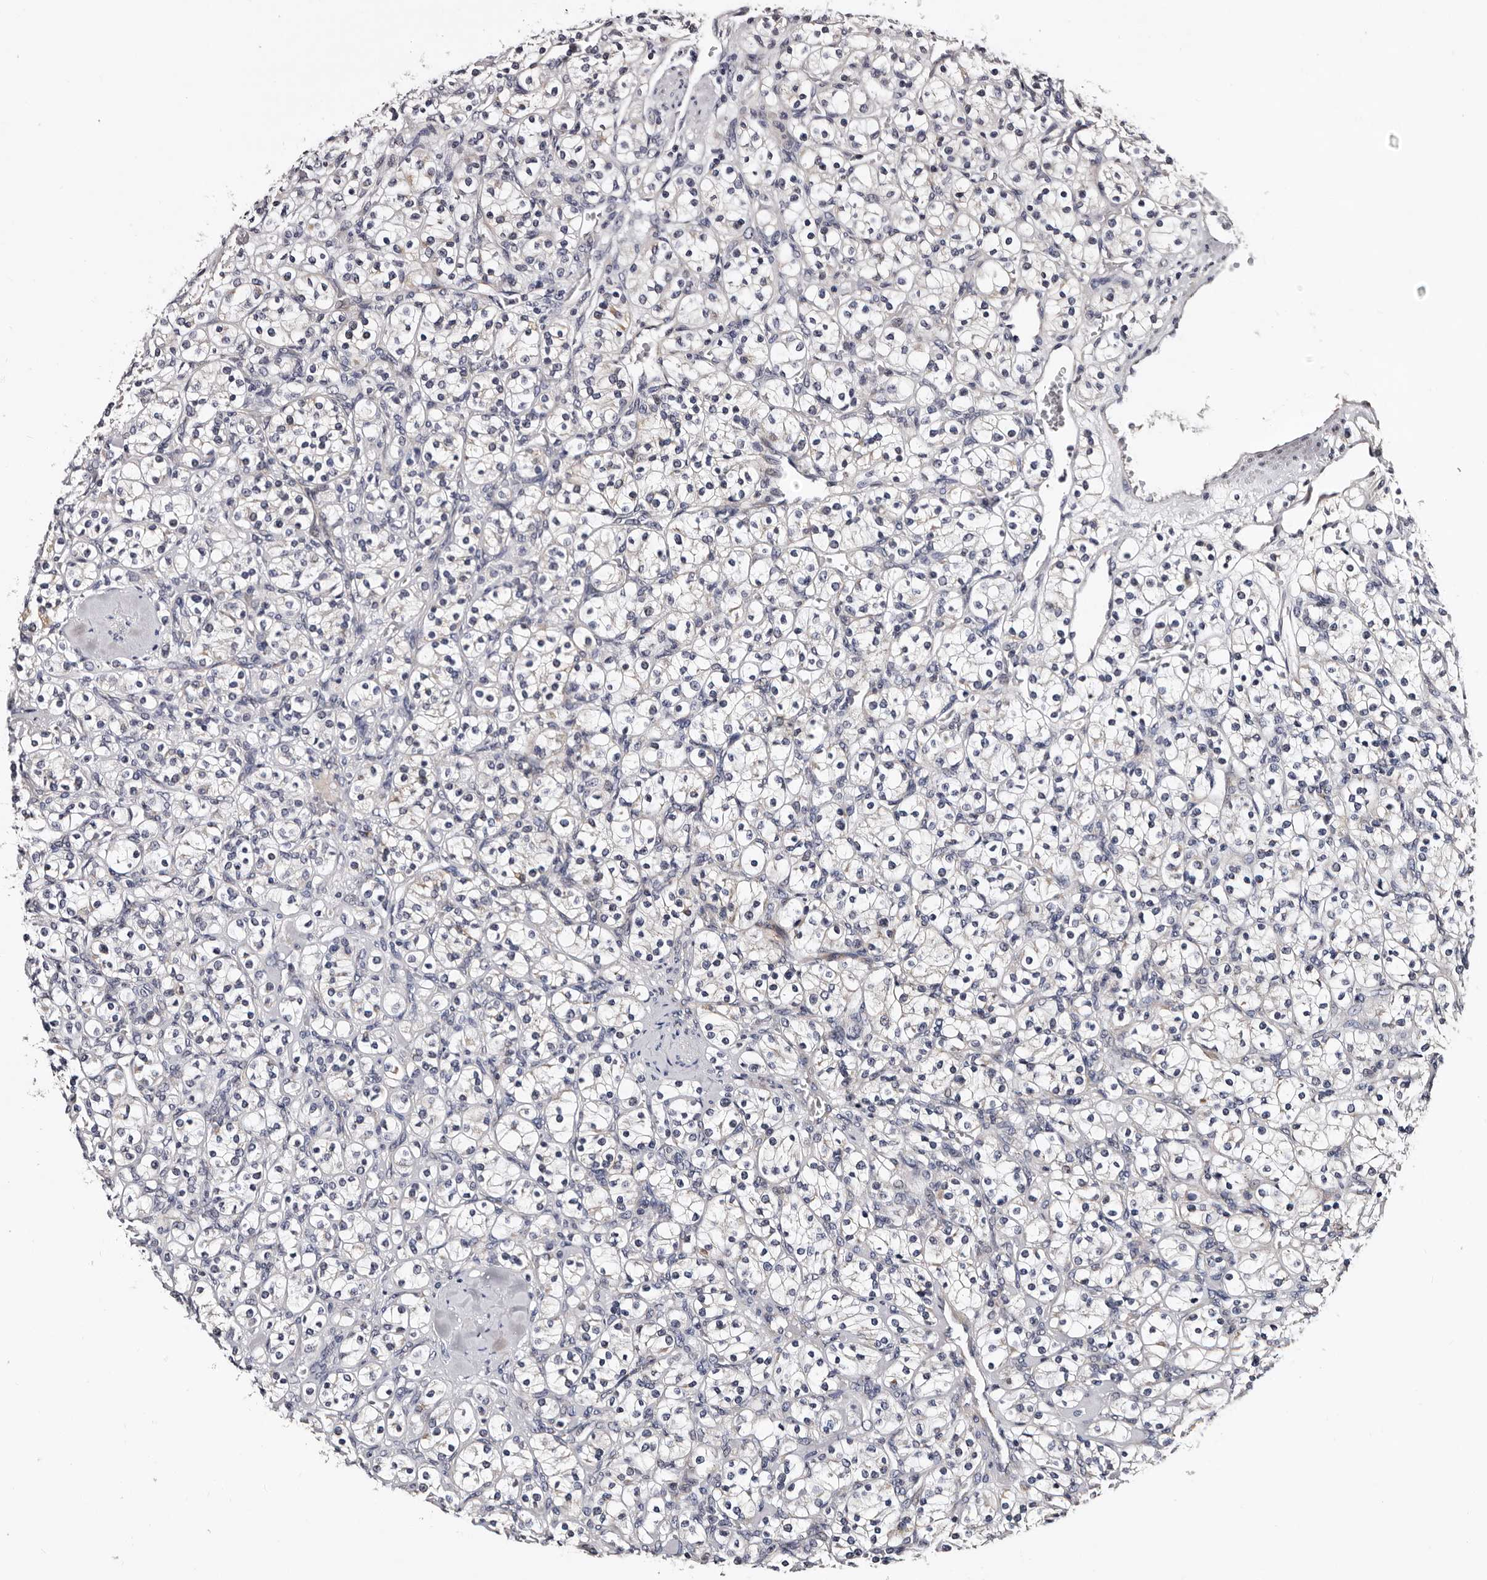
{"staining": {"intensity": "negative", "quantity": "none", "location": "none"}, "tissue": "renal cancer", "cell_type": "Tumor cells", "image_type": "cancer", "snomed": [{"axis": "morphology", "description": "Adenocarcinoma, NOS"}, {"axis": "topography", "description": "Kidney"}], "caption": "A photomicrograph of renal adenocarcinoma stained for a protein exhibits no brown staining in tumor cells.", "gene": "TAF4B", "patient": {"sex": "male", "age": 77}}